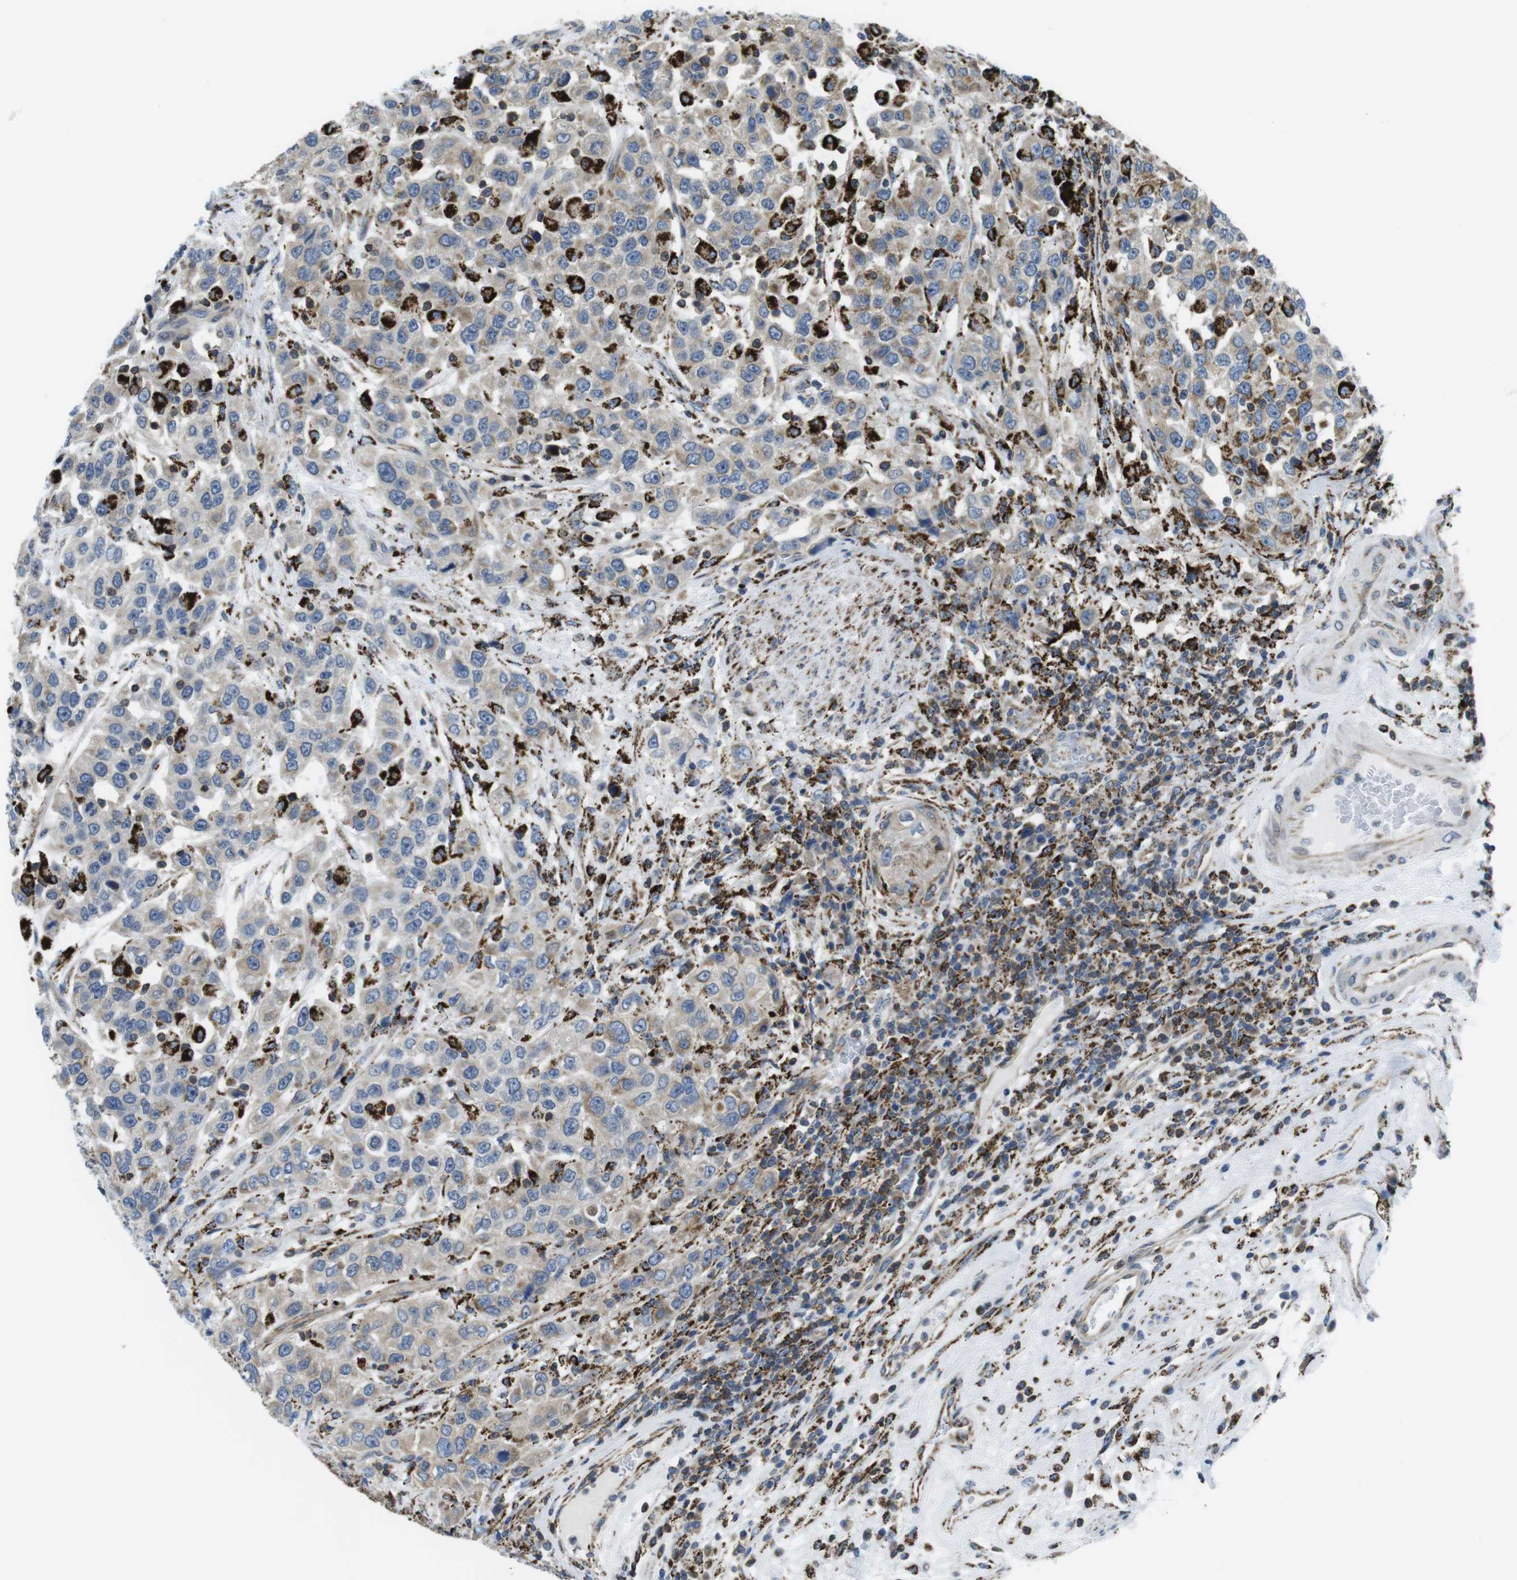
{"staining": {"intensity": "weak", "quantity": "<25%", "location": "cytoplasmic/membranous"}, "tissue": "urothelial cancer", "cell_type": "Tumor cells", "image_type": "cancer", "snomed": [{"axis": "morphology", "description": "Urothelial carcinoma, High grade"}, {"axis": "topography", "description": "Urinary bladder"}], "caption": "Immunohistochemistry image of neoplastic tissue: human high-grade urothelial carcinoma stained with DAB (3,3'-diaminobenzidine) shows no significant protein expression in tumor cells.", "gene": "KCNE3", "patient": {"sex": "female", "age": 80}}